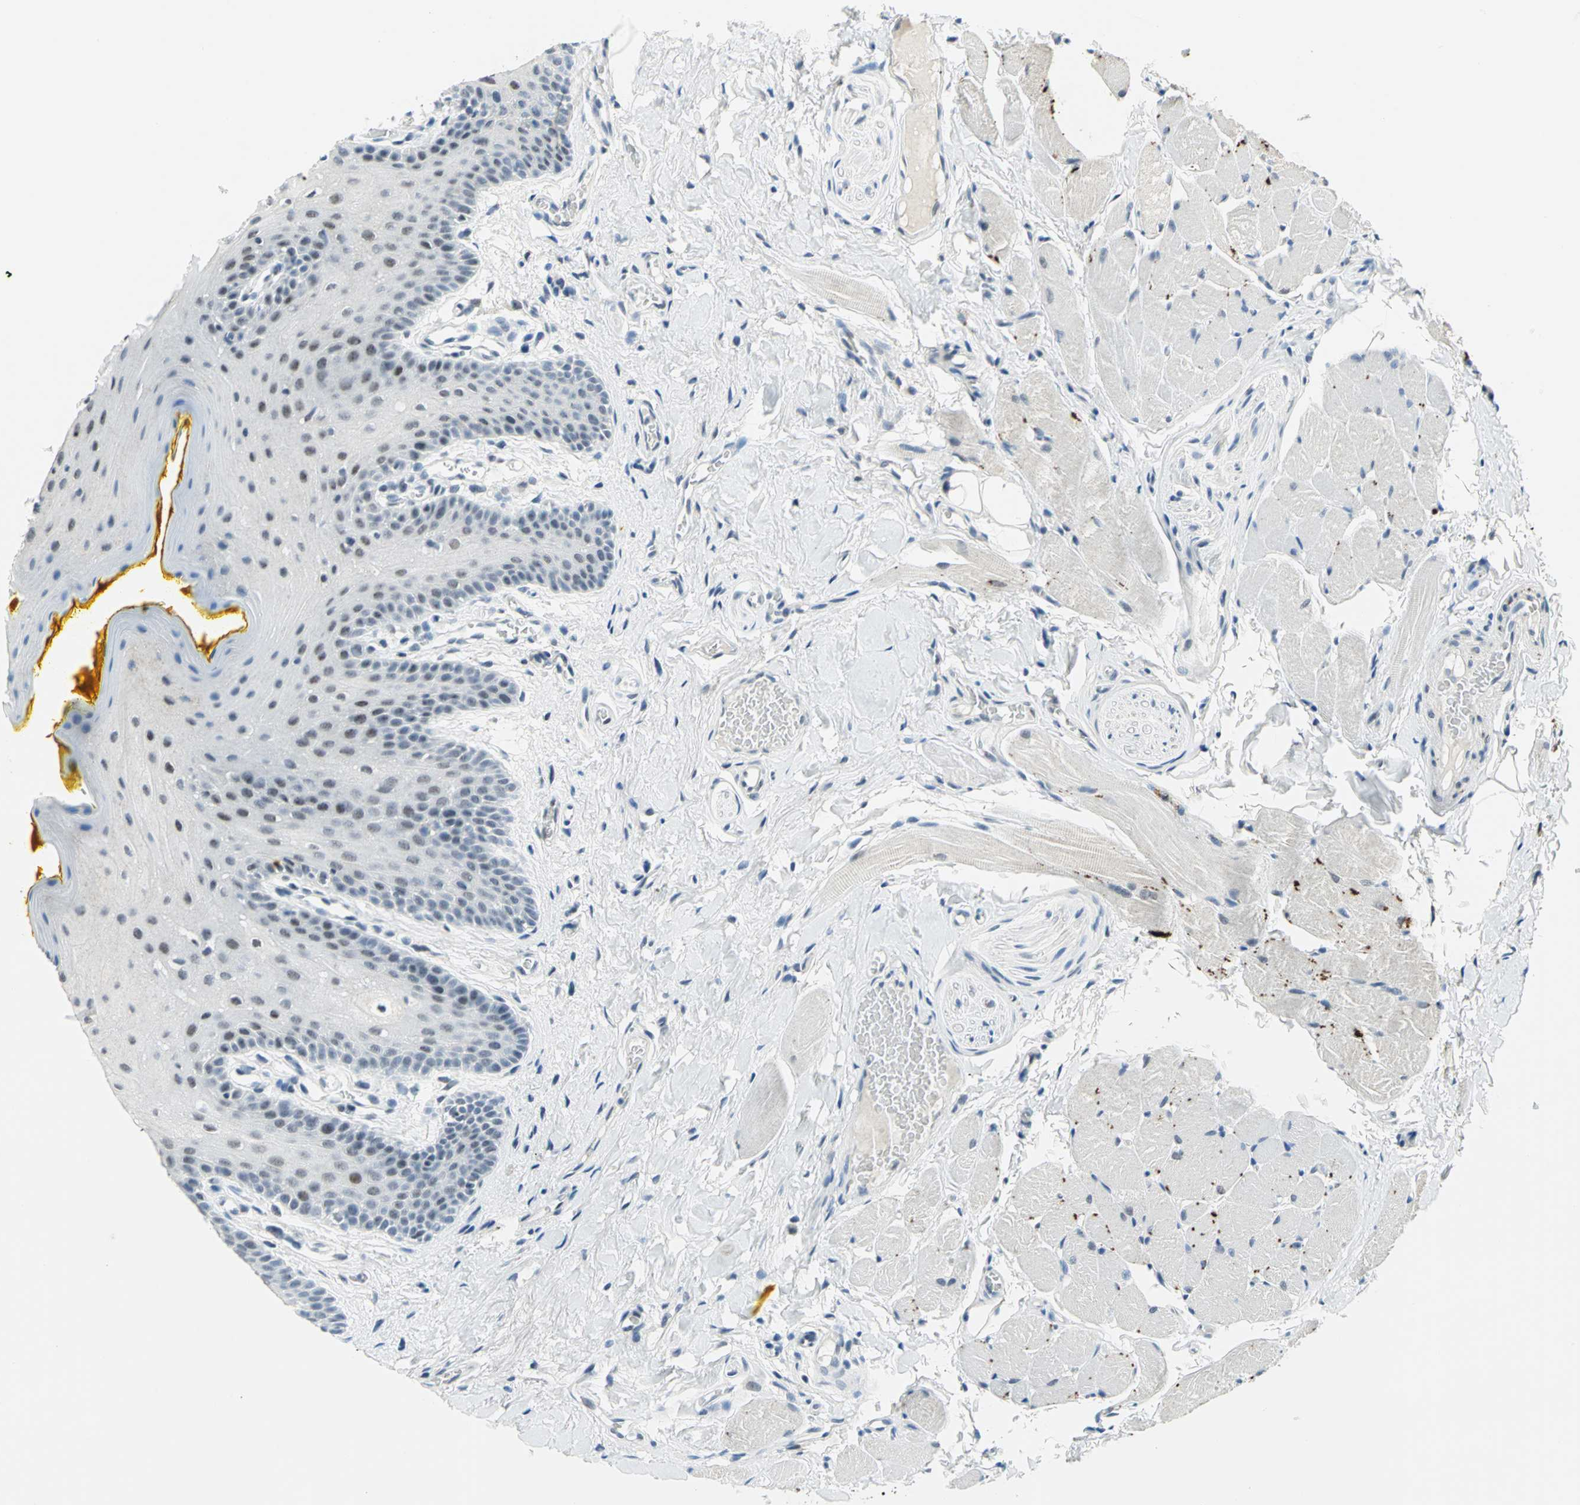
{"staining": {"intensity": "weak", "quantity": "<25%", "location": "nuclear"}, "tissue": "oral mucosa", "cell_type": "Squamous epithelial cells", "image_type": "normal", "snomed": [{"axis": "morphology", "description": "Normal tissue, NOS"}, {"axis": "topography", "description": "Oral tissue"}], "caption": "Image shows no protein expression in squamous epithelial cells of unremarkable oral mucosa.", "gene": "RAD17", "patient": {"sex": "male", "age": 54}}